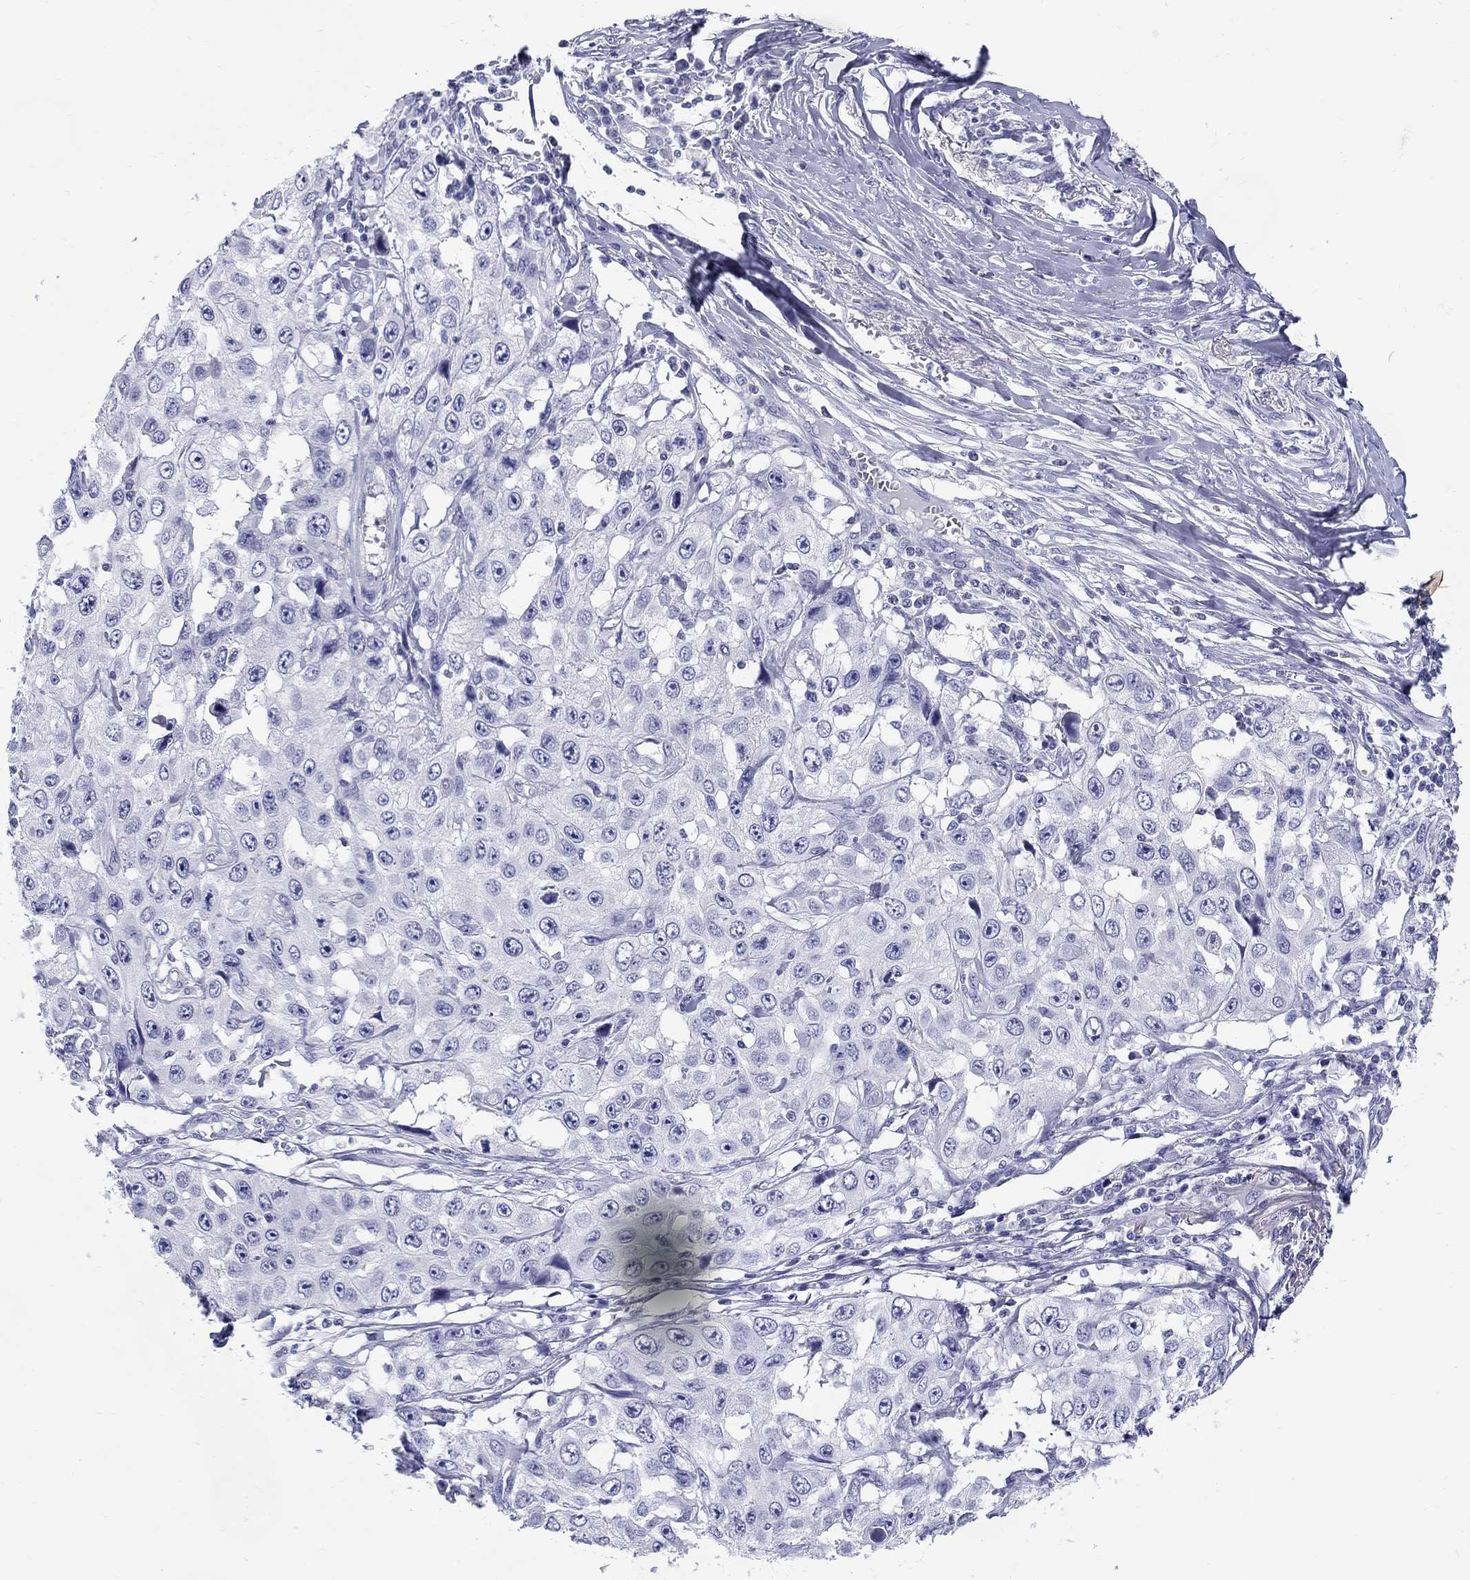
{"staining": {"intensity": "negative", "quantity": "none", "location": "none"}, "tissue": "skin cancer", "cell_type": "Tumor cells", "image_type": "cancer", "snomed": [{"axis": "morphology", "description": "Squamous cell carcinoma, NOS"}, {"axis": "topography", "description": "Skin"}], "caption": "High power microscopy photomicrograph of an immunohistochemistry (IHC) image of skin cancer, revealing no significant positivity in tumor cells. (DAB (3,3'-diaminobenzidine) immunohistochemistry (IHC) with hematoxylin counter stain).", "gene": "LAMP5", "patient": {"sex": "male", "age": 82}}